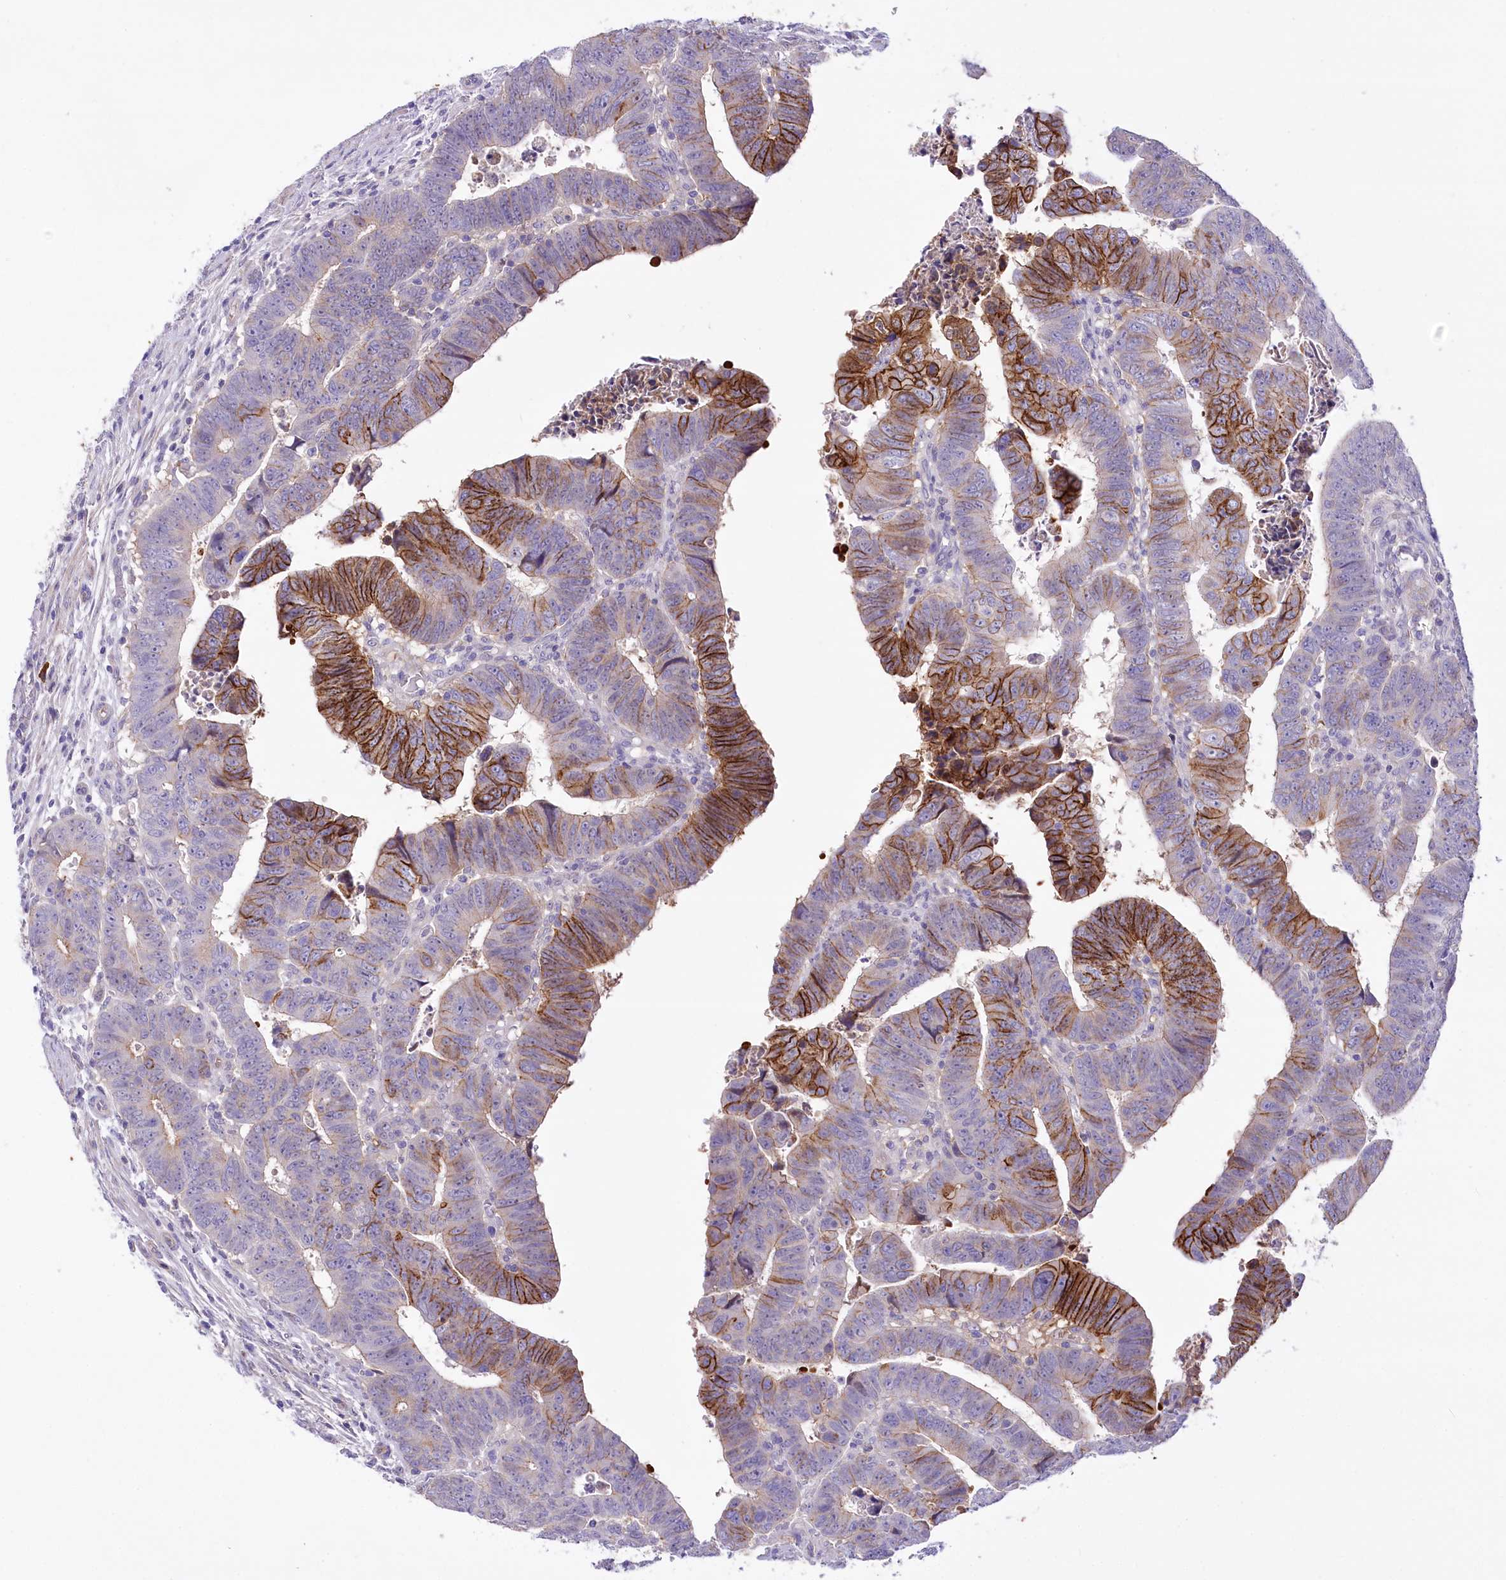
{"staining": {"intensity": "strong", "quantity": "25%-75%", "location": "cytoplasmic/membranous"}, "tissue": "colorectal cancer", "cell_type": "Tumor cells", "image_type": "cancer", "snomed": [{"axis": "morphology", "description": "Normal tissue, NOS"}, {"axis": "morphology", "description": "Adenocarcinoma, NOS"}, {"axis": "topography", "description": "Rectum"}], "caption": "The photomicrograph reveals immunohistochemical staining of colorectal cancer. There is strong cytoplasmic/membranous positivity is identified in about 25%-75% of tumor cells. Nuclei are stained in blue.", "gene": "CEP164", "patient": {"sex": "female", "age": 65}}